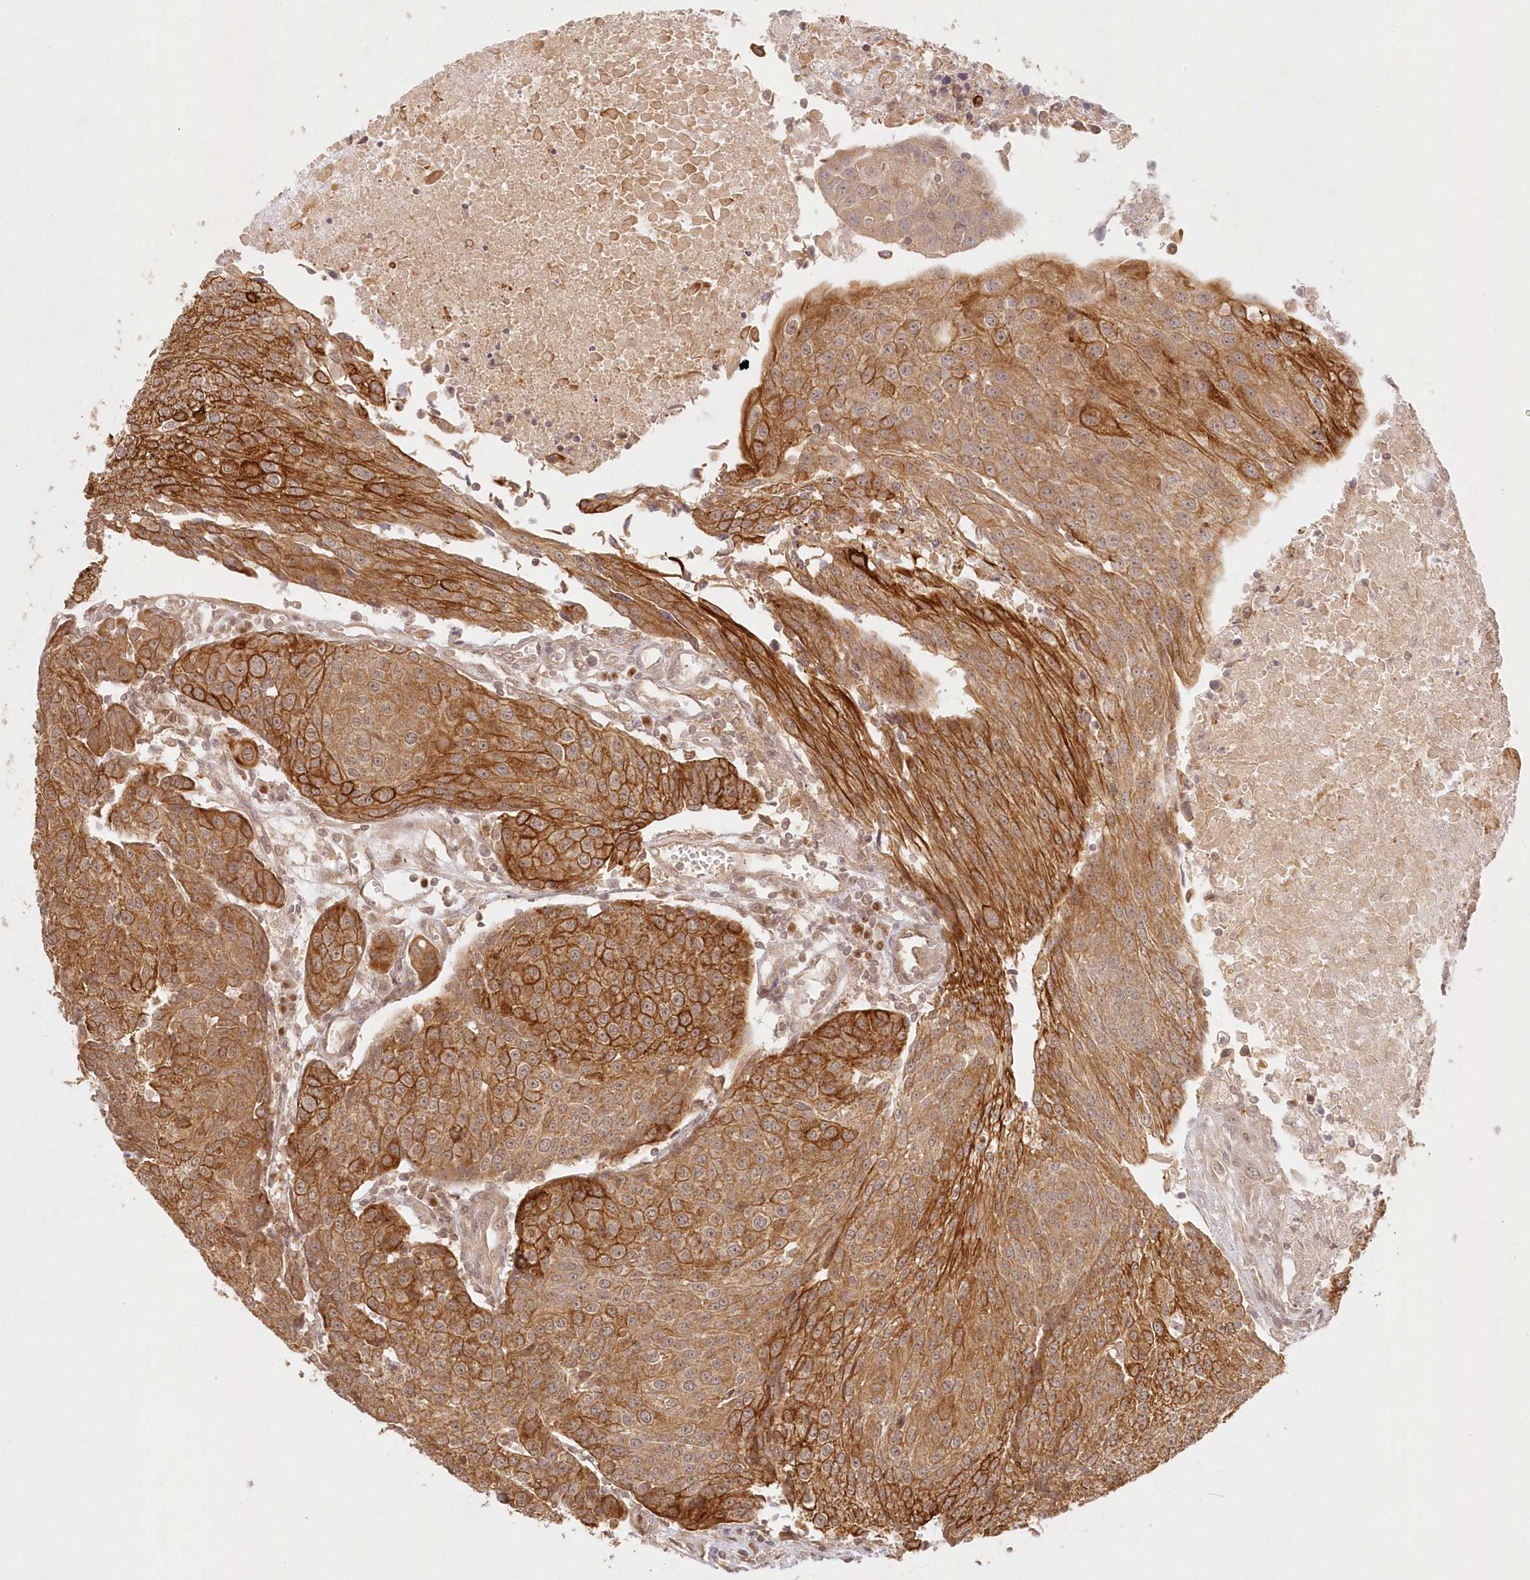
{"staining": {"intensity": "strong", "quantity": ">75%", "location": "cytoplasmic/membranous"}, "tissue": "urothelial cancer", "cell_type": "Tumor cells", "image_type": "cancer", "snomed": [{"axis": "morphology", "description": "Urothelial carcinoma, High grade"}, {"axis": "topography", "description": "Urinary bladder"}], "caption": "Tumor cells exhibit high levels of strong cytoplasmic/membranous positivity in approximately >75% of cells in human urothelial cancer.", "gene": "KIAA0232", "patient": {"sex": "female", "age": 85}}